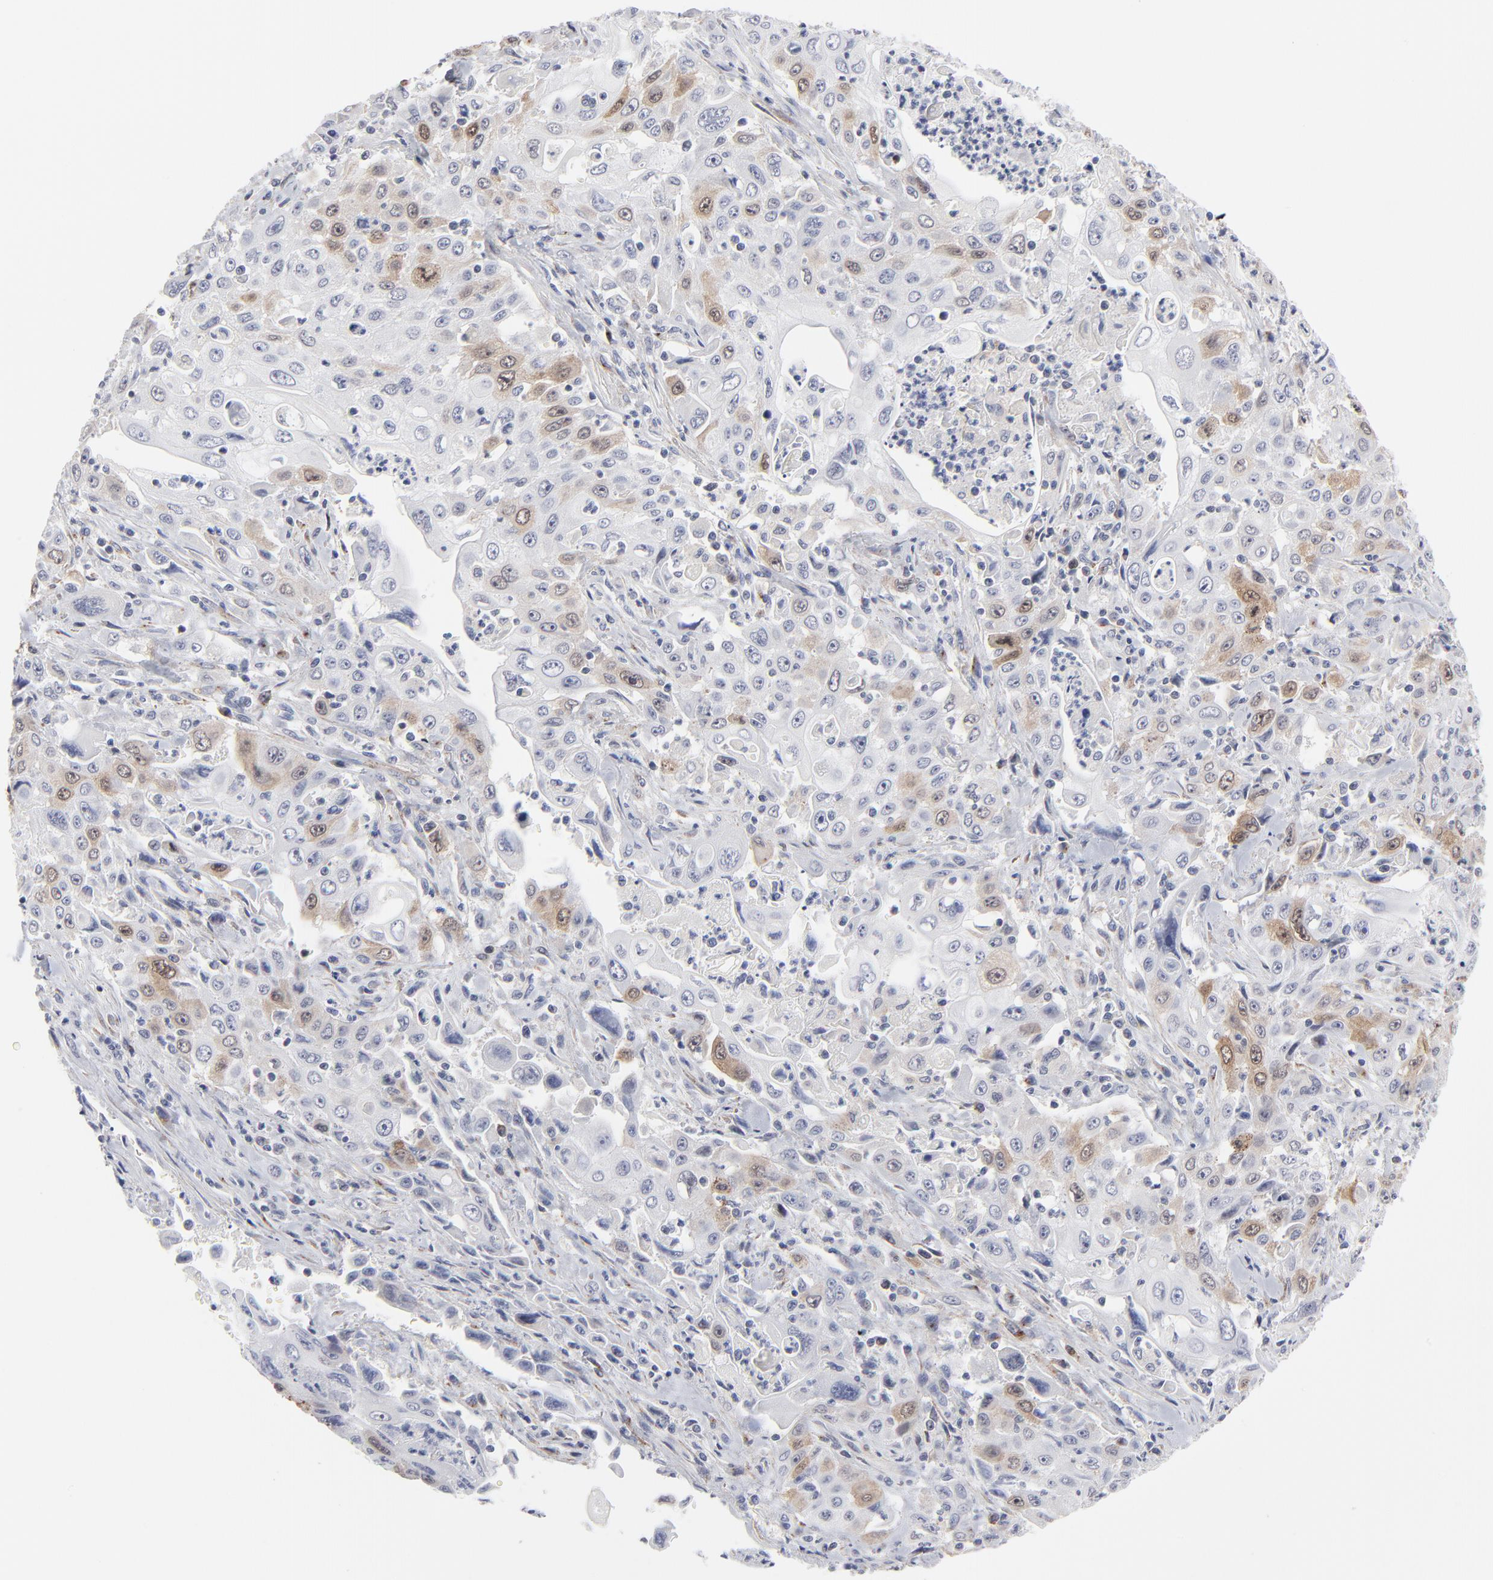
{"staining": {"intensity": "weak", "quantity": "<25%", "location": "cytoplasmic/membranous"}, "tissue": "pancreatic cancer", "cell_type": "Tumor cells", "image_type": "cancer", "snomed": [{"axis": "morphology", "description": "Adenocarcinoma, NOS"}, {"axis": "topography", "description": "Pancreas"}], "caption": "DAB (3,3'-diaminobenzidine) immunohistochemical staining of human adenocarcinoma (pancreatic) shows no significant staining in tumor cells.", "gene": "AURKA", "patient": {"sex": "male", "age": 70}}